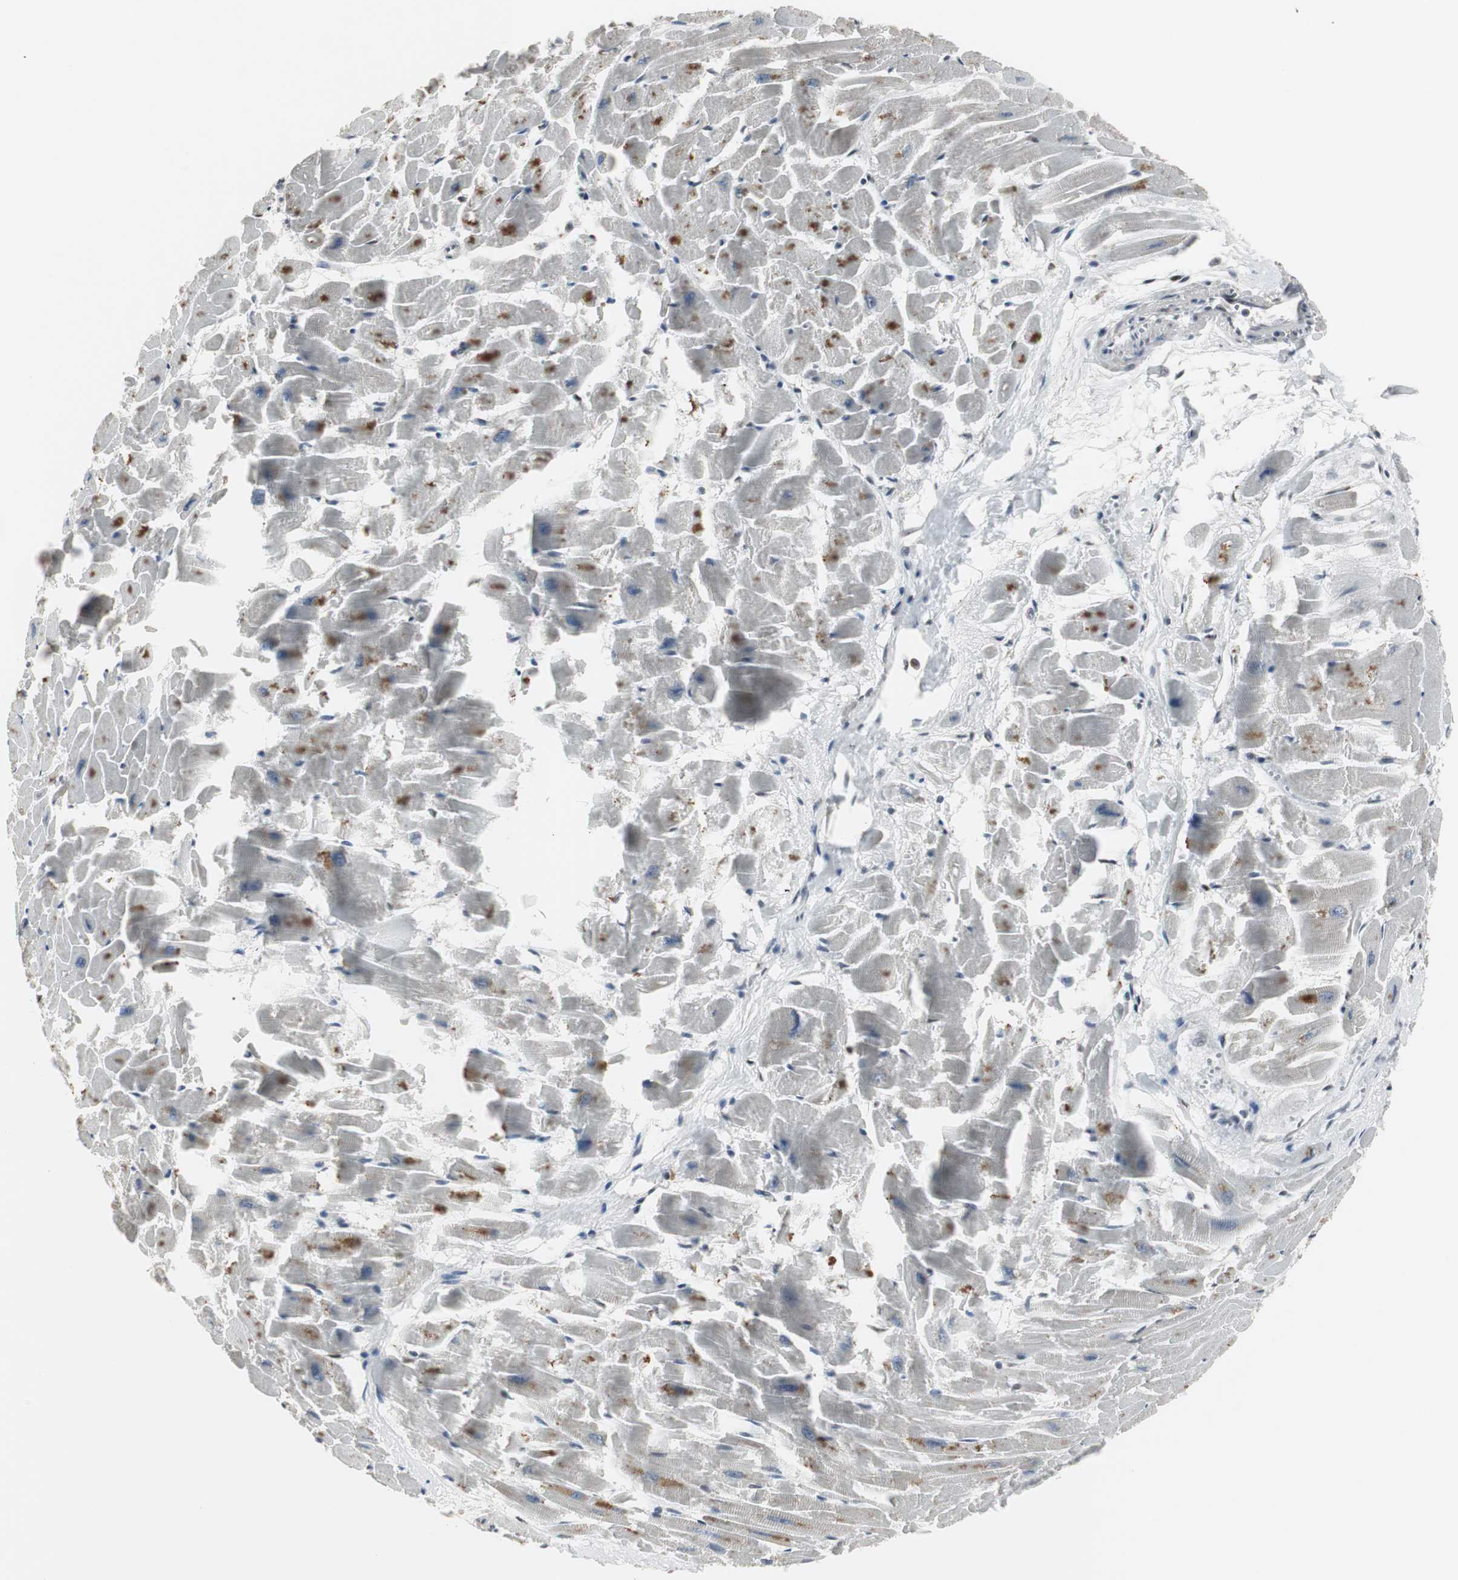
{"staining": {"intensity": "moderate", "quantity": "<25%", "location": "cytoplasmic/membranous"}, "tissue": "heart muscle", "cell_type": "Cardiomyocytes", "image_type": "normal", "snomed": [{"axis": "morphology", "description": "Normal tissue, NOS"}, {"axis": "topography", "description": "Heart"}], "caption": "DAB immunohistochemical staining of unremarkable heart muscle reveals moderate cytoplasmic/membranous protein positivity in approximately <25% of cardiomyocytes. (brown staining indicates protein expression, while blue staining denotes nuclei).", "gene": "MPG", "patient": {"sex": "female", "age": 19}}